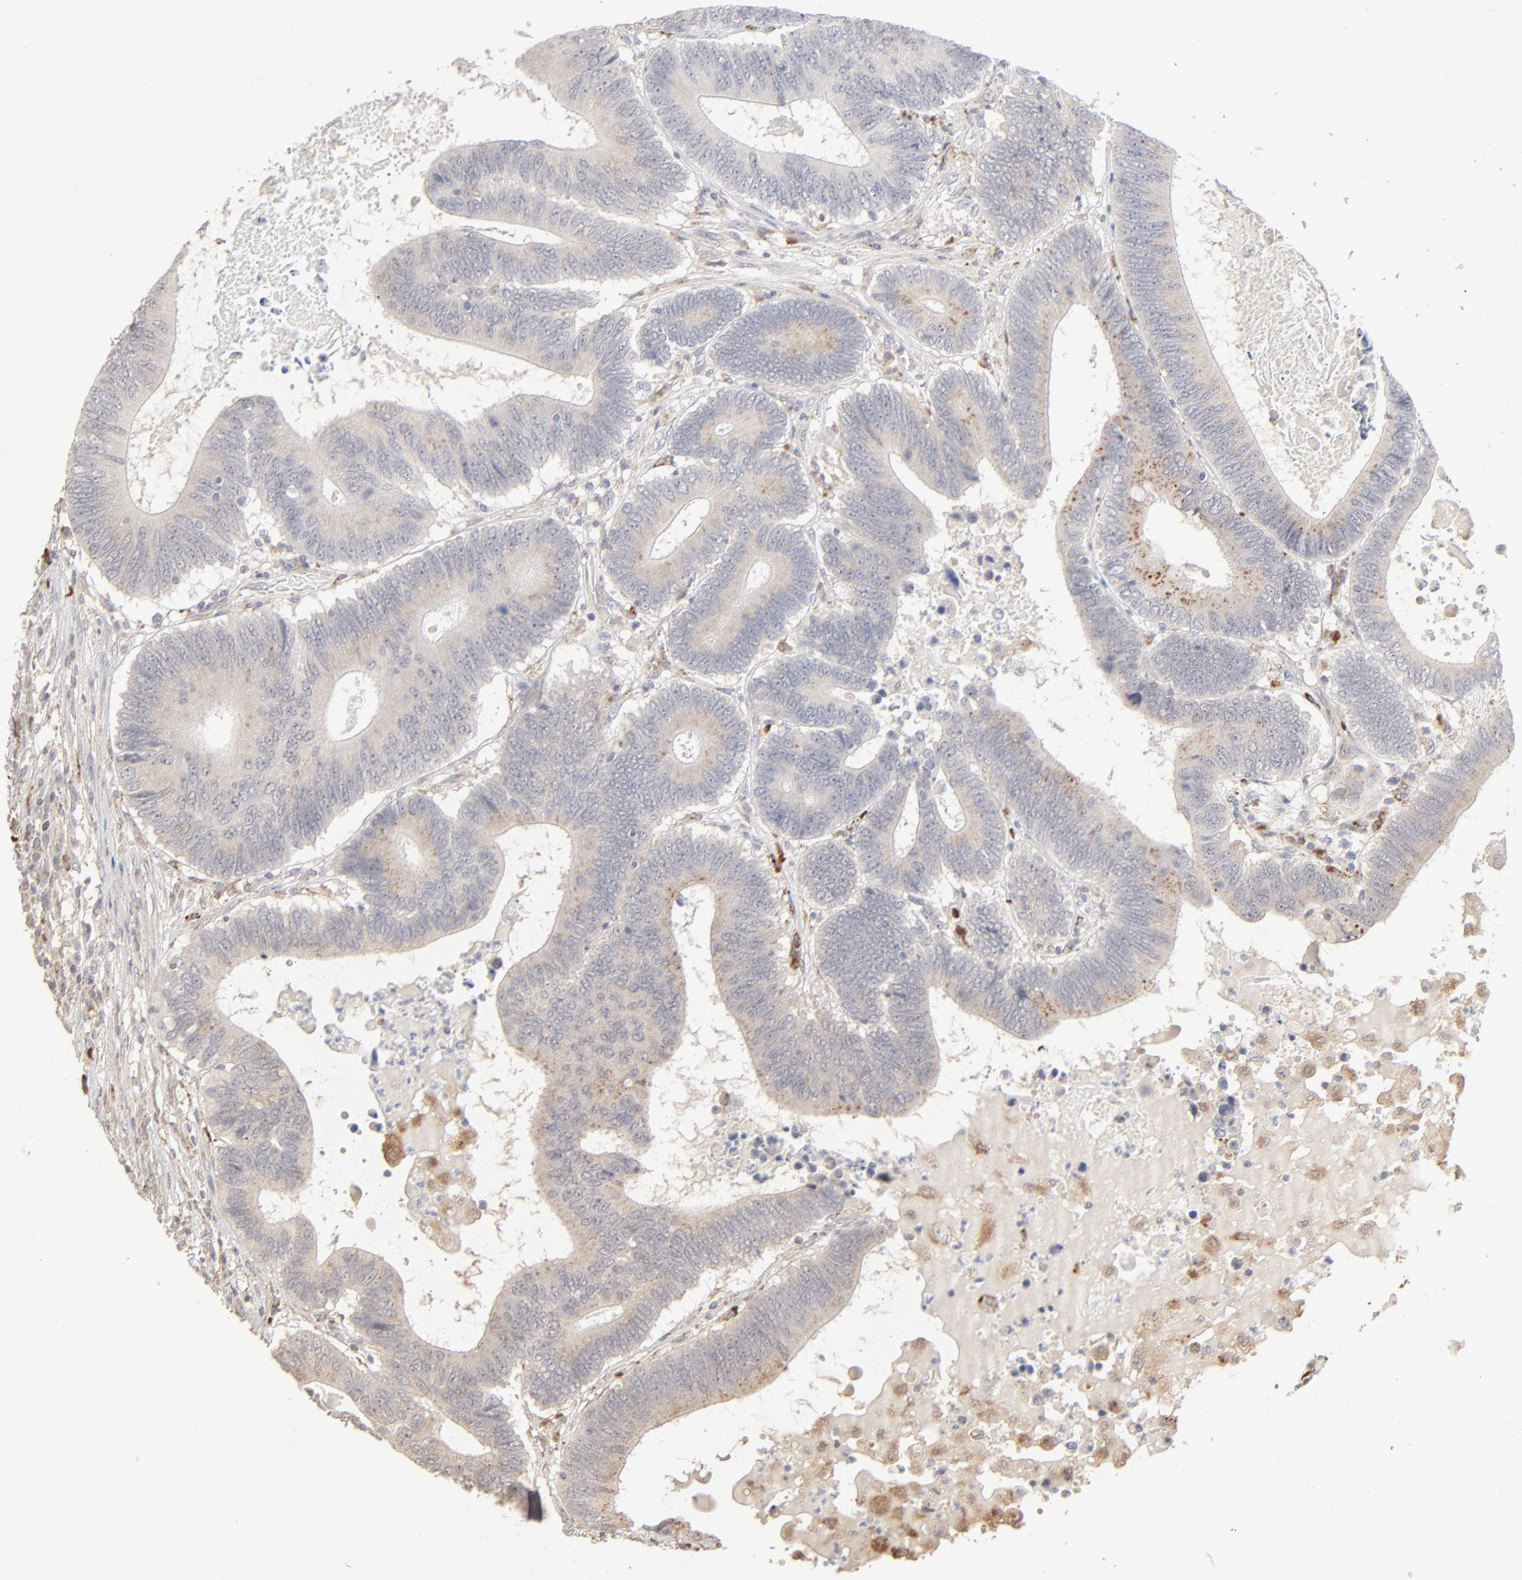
{"staining": {"intensity": "weak", "quantity": "25%-75%", "location": "cytoplasmic/membranous"}, "tissue": "colorectal cancer", "cell_type": "Tumor cells", "image_type": "cancer", "snomed": [{"axis": "morphology", "description": "Adenocarcinoma, NOS"}, {"axis": "topography", "description": "Colon"}], "caption": "The micrograph displays staining of colorectal cancer, revealing weak cytoplasmic/membranous protein expression (brown color) within tumor cells. Nuclei are stained in blue.", "gene": "POMT2", "patient": {"sex": "female", "age": 78}}